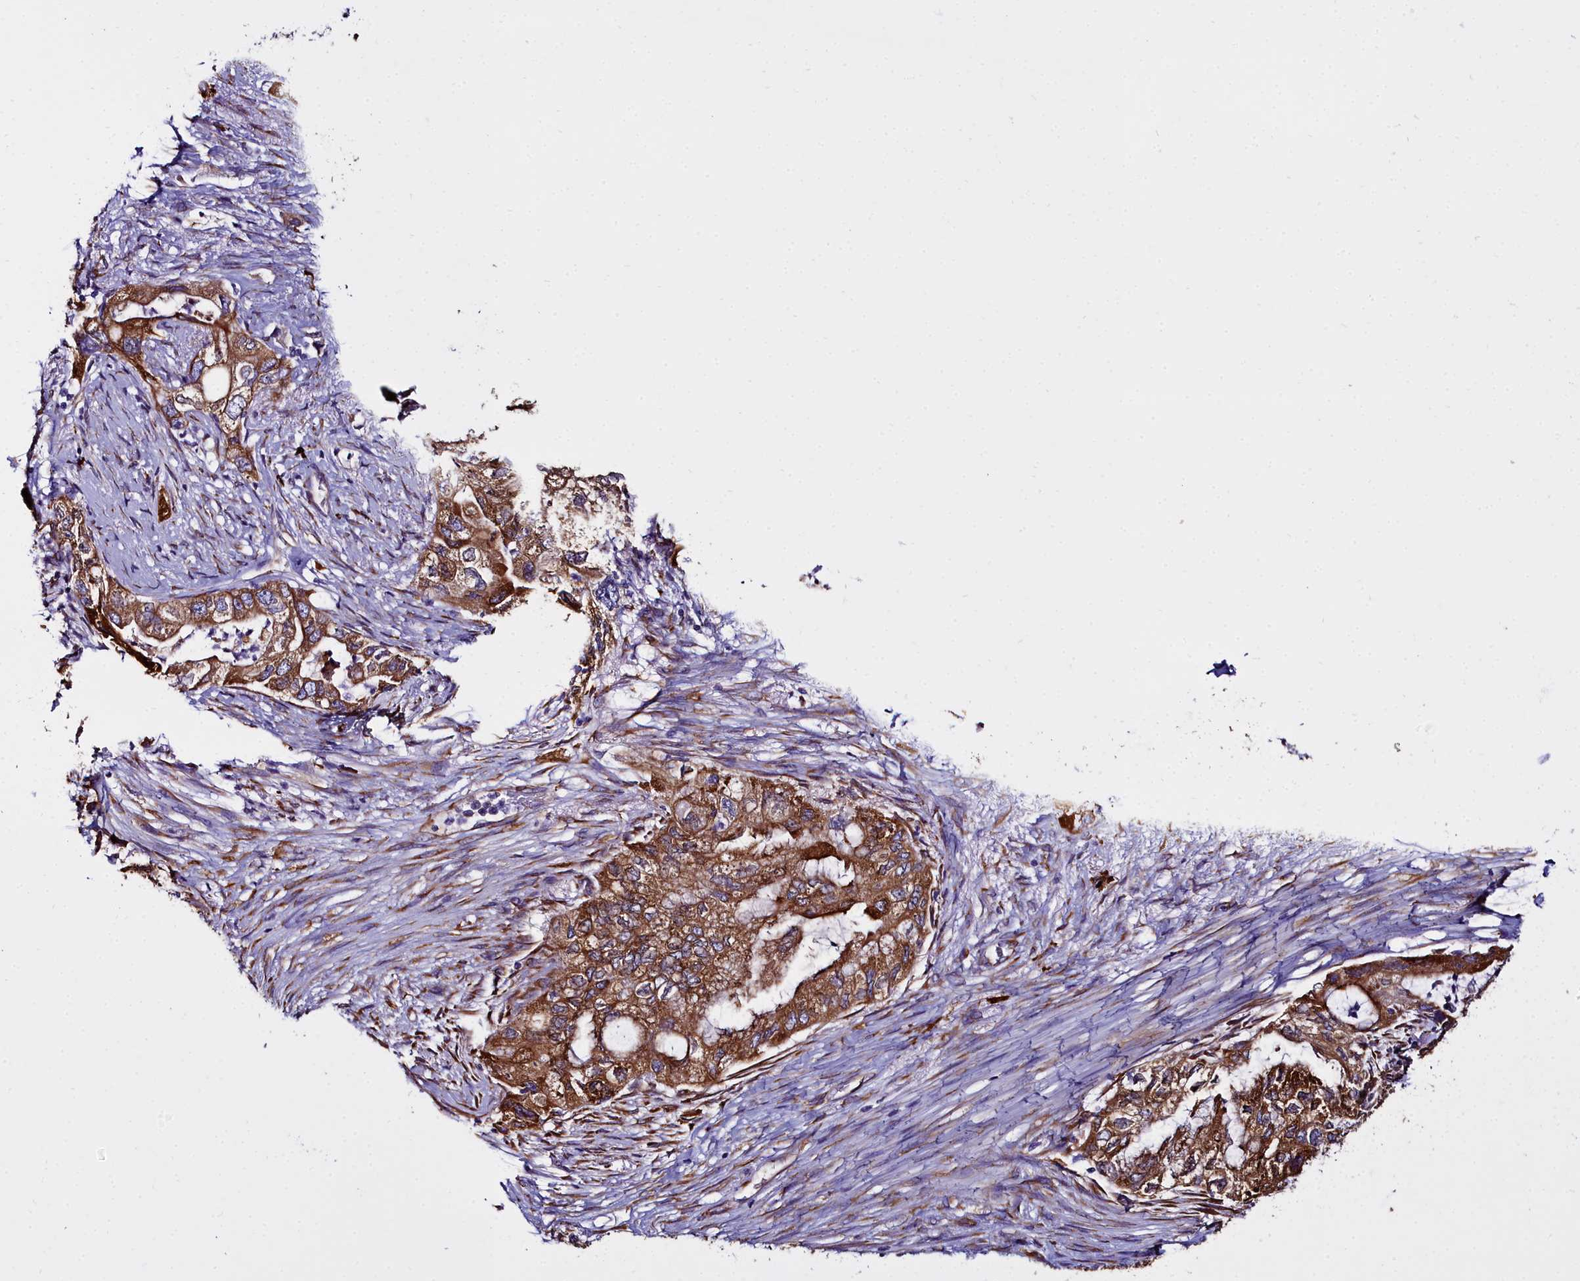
{"staining": {"intensity": "strong", "quantity": ">75%", "location": "cytoplasmic/membranous"}, "tissue": "pancreatic cancer", "cell_type": "Tumor cells", "image_type": "cancer", "snomed": [{"axis": "morphology", "description": "Adenocarcinoma, NOS"}, {"axis": "topography", "description": "Pancreas"}], "caption": "Protein expression analysis of human pancreatic cancer (adenocarcinoma) reveals strong cytoplasmic/membranous positivity in approximately >75% of tumor cells. (brown staining indicates protein expression, while blue staining denotes nuclei).", "gene": "TXNDC5", "patient": {"sex": "female", "age": 73}}